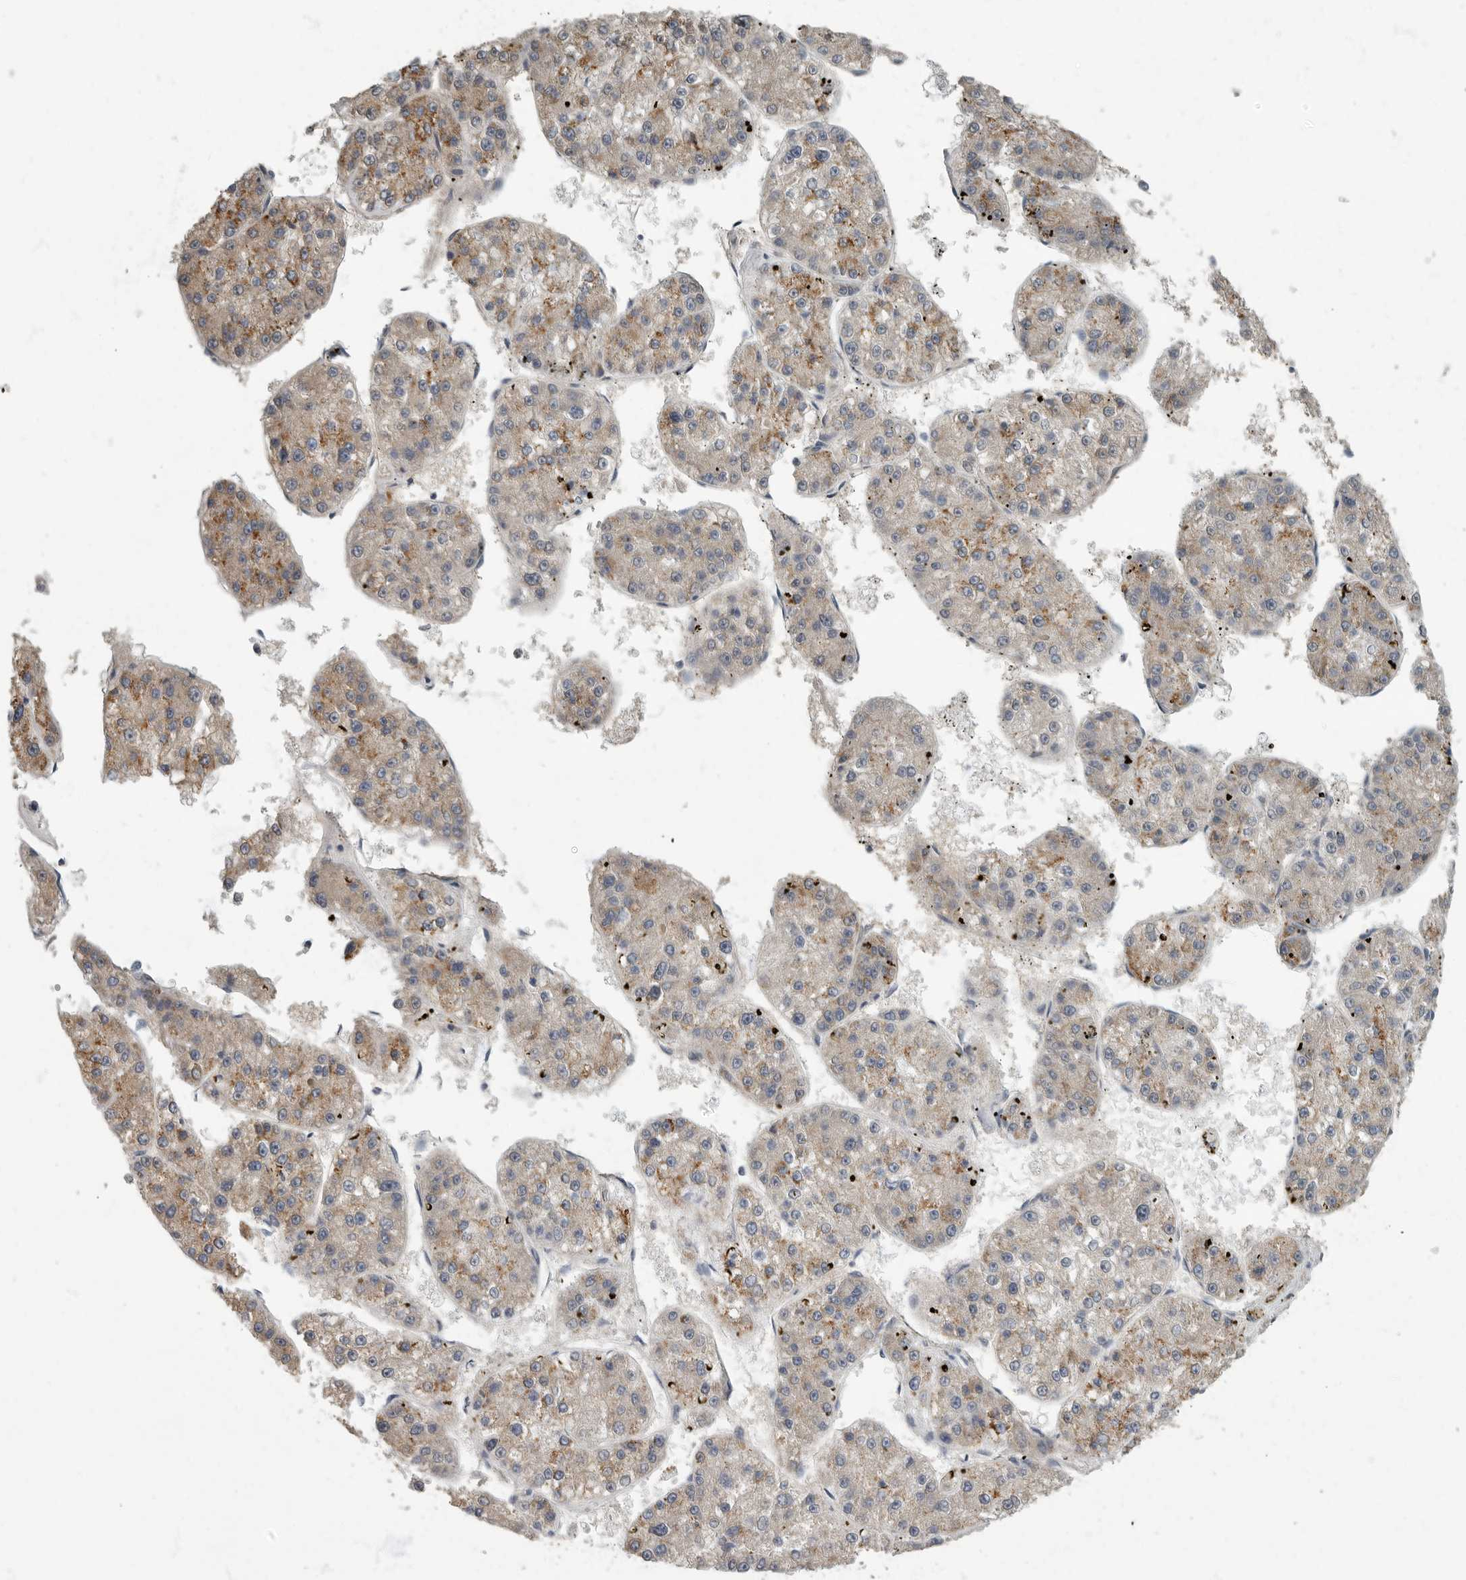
{"staining": {"intensity": "moderate", "quantity": "<25%", "location": "cytoplasmic/membranous"}, "tissue": "liver cancer", "cell_type": "Tumor cells", "image_type": "cancer", "snomed": [{"axis": "morphology", "description": "Carcinoma, Hepatocellular, NOS"}, {"axis": "topography", "description": "Liver"}], "caption": "Protein analysis of liver hepatocellular carcinoma tissue shows moderate cytoplasmic/membranous expression in approximately <25% of tumor cells. The staining was performed using DAB, with brown indicating positive protein expression. Nuclei are stained blue with hematoxylin.", "gene": "PDK1", "patient": {"sex": "female", "age": 73}}